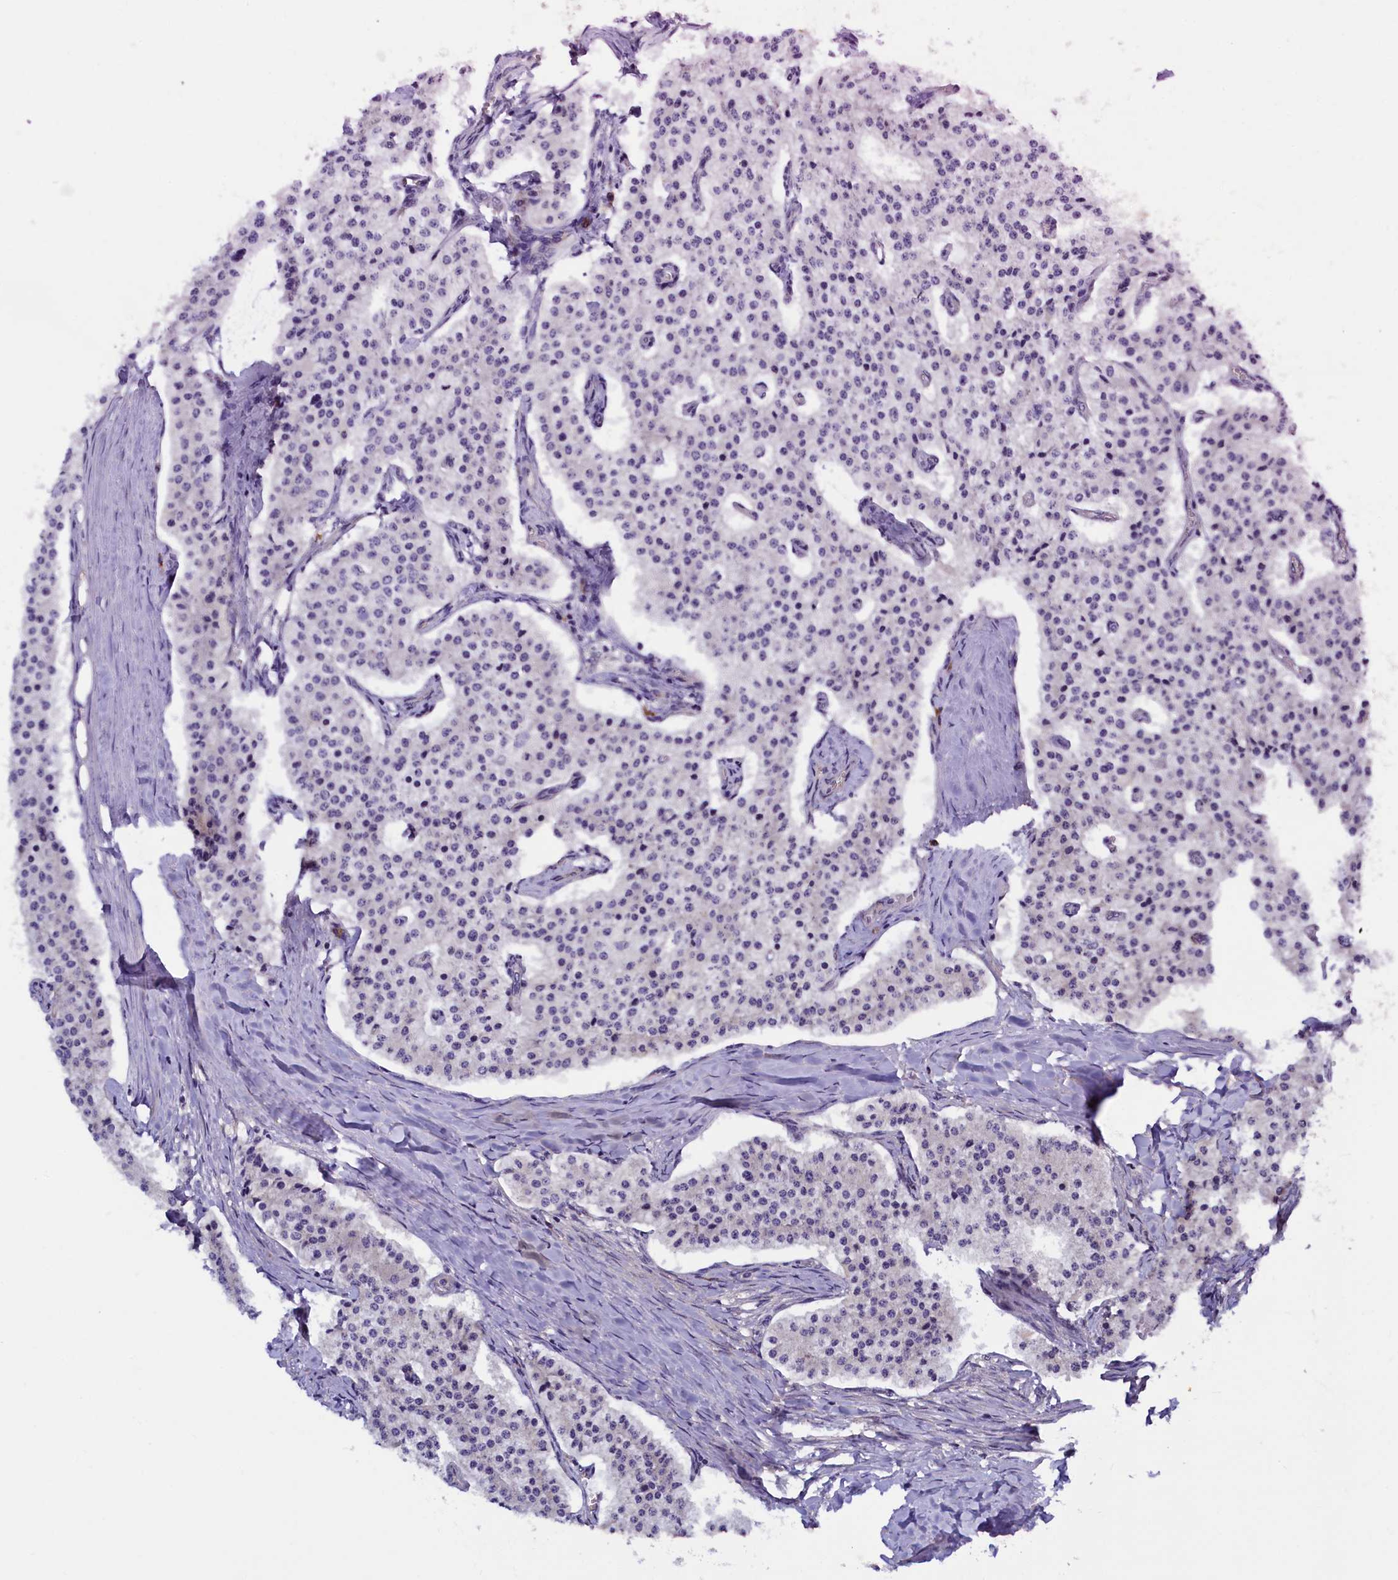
{"staining": {"intensity": "negative", "quantity": "none", "location": "none"}, "tissue": "carcinoid", "cell_type": "Tumor cells", "image_type": "cancer", "snomed": [{"axis": "morphology", "description": "Carcinoid, malignant, NOS"}, {"axis": "topography", "description": "Colon"}], "caption": "IHC of human carcinoid shows no staining in tumor cells. (Immunohistochemistry (ihc), brightfield microscopy, high magnification).", "gene": "SLC16A14", "patient": {"sex": "female", "age": 52}}